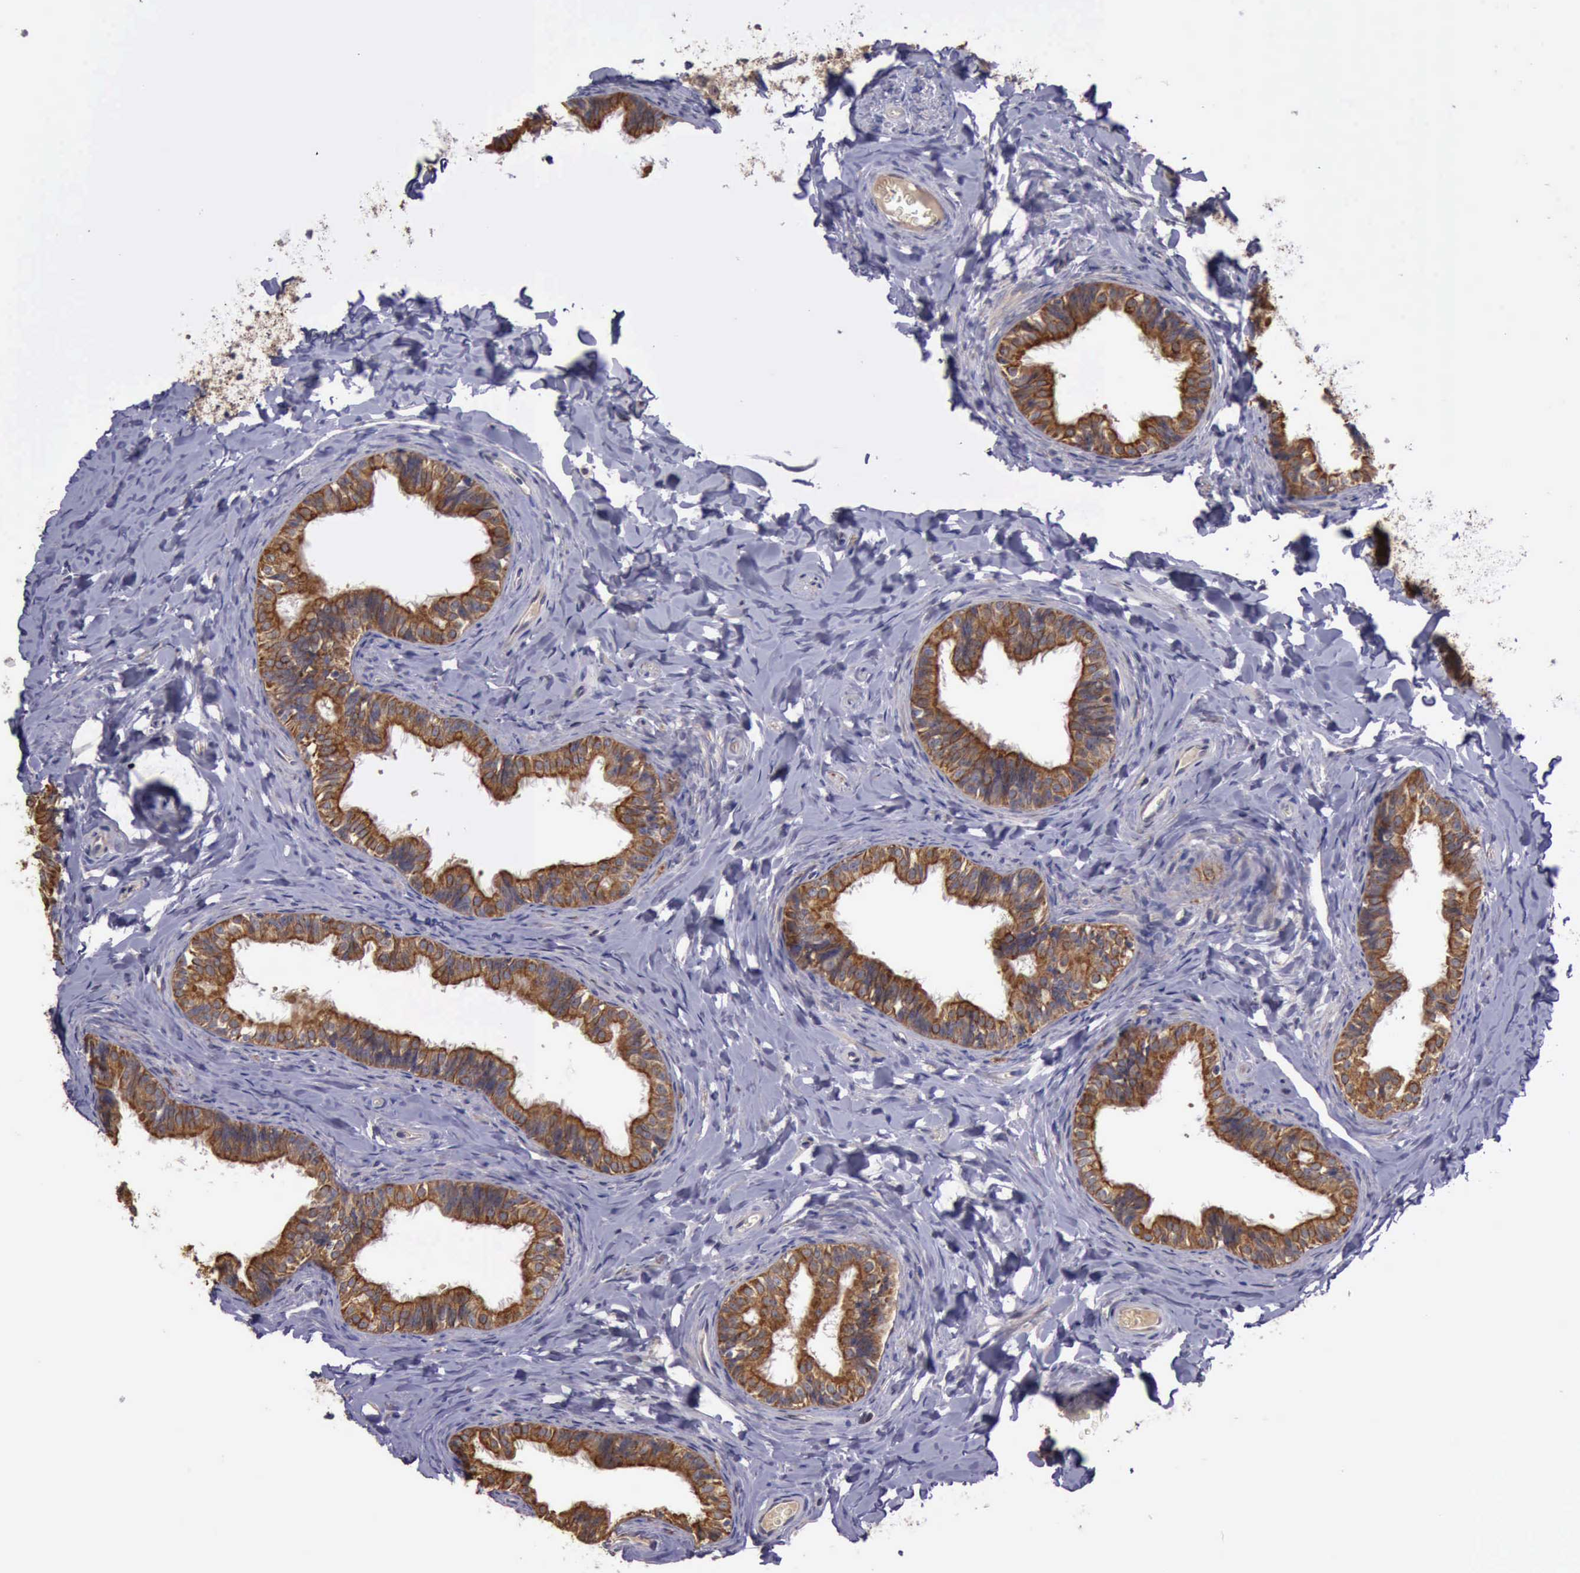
{"staining": {"intensity": "moderate", "quantity": ">75%", "location": "cytoplasmic/membranous"}, "tissue": "epididymis", "cell_type": "Glandular cells", "image_type": "normal", "snomed": [{"axis": "morphology", "description": "Normal tissue, NOS"}, {"axis": "topography", "description": "Epididymis"}], "caption": "Immunohistochemistry (DAB (3,3'-diaminobenzidine)) staining of normal epididymis shows moderate cytoplasmic/membranous protein positivity in about >75% of glandular cells.", "gene": "RAB39B", "patient": {"sex": "male", "age": 26}}